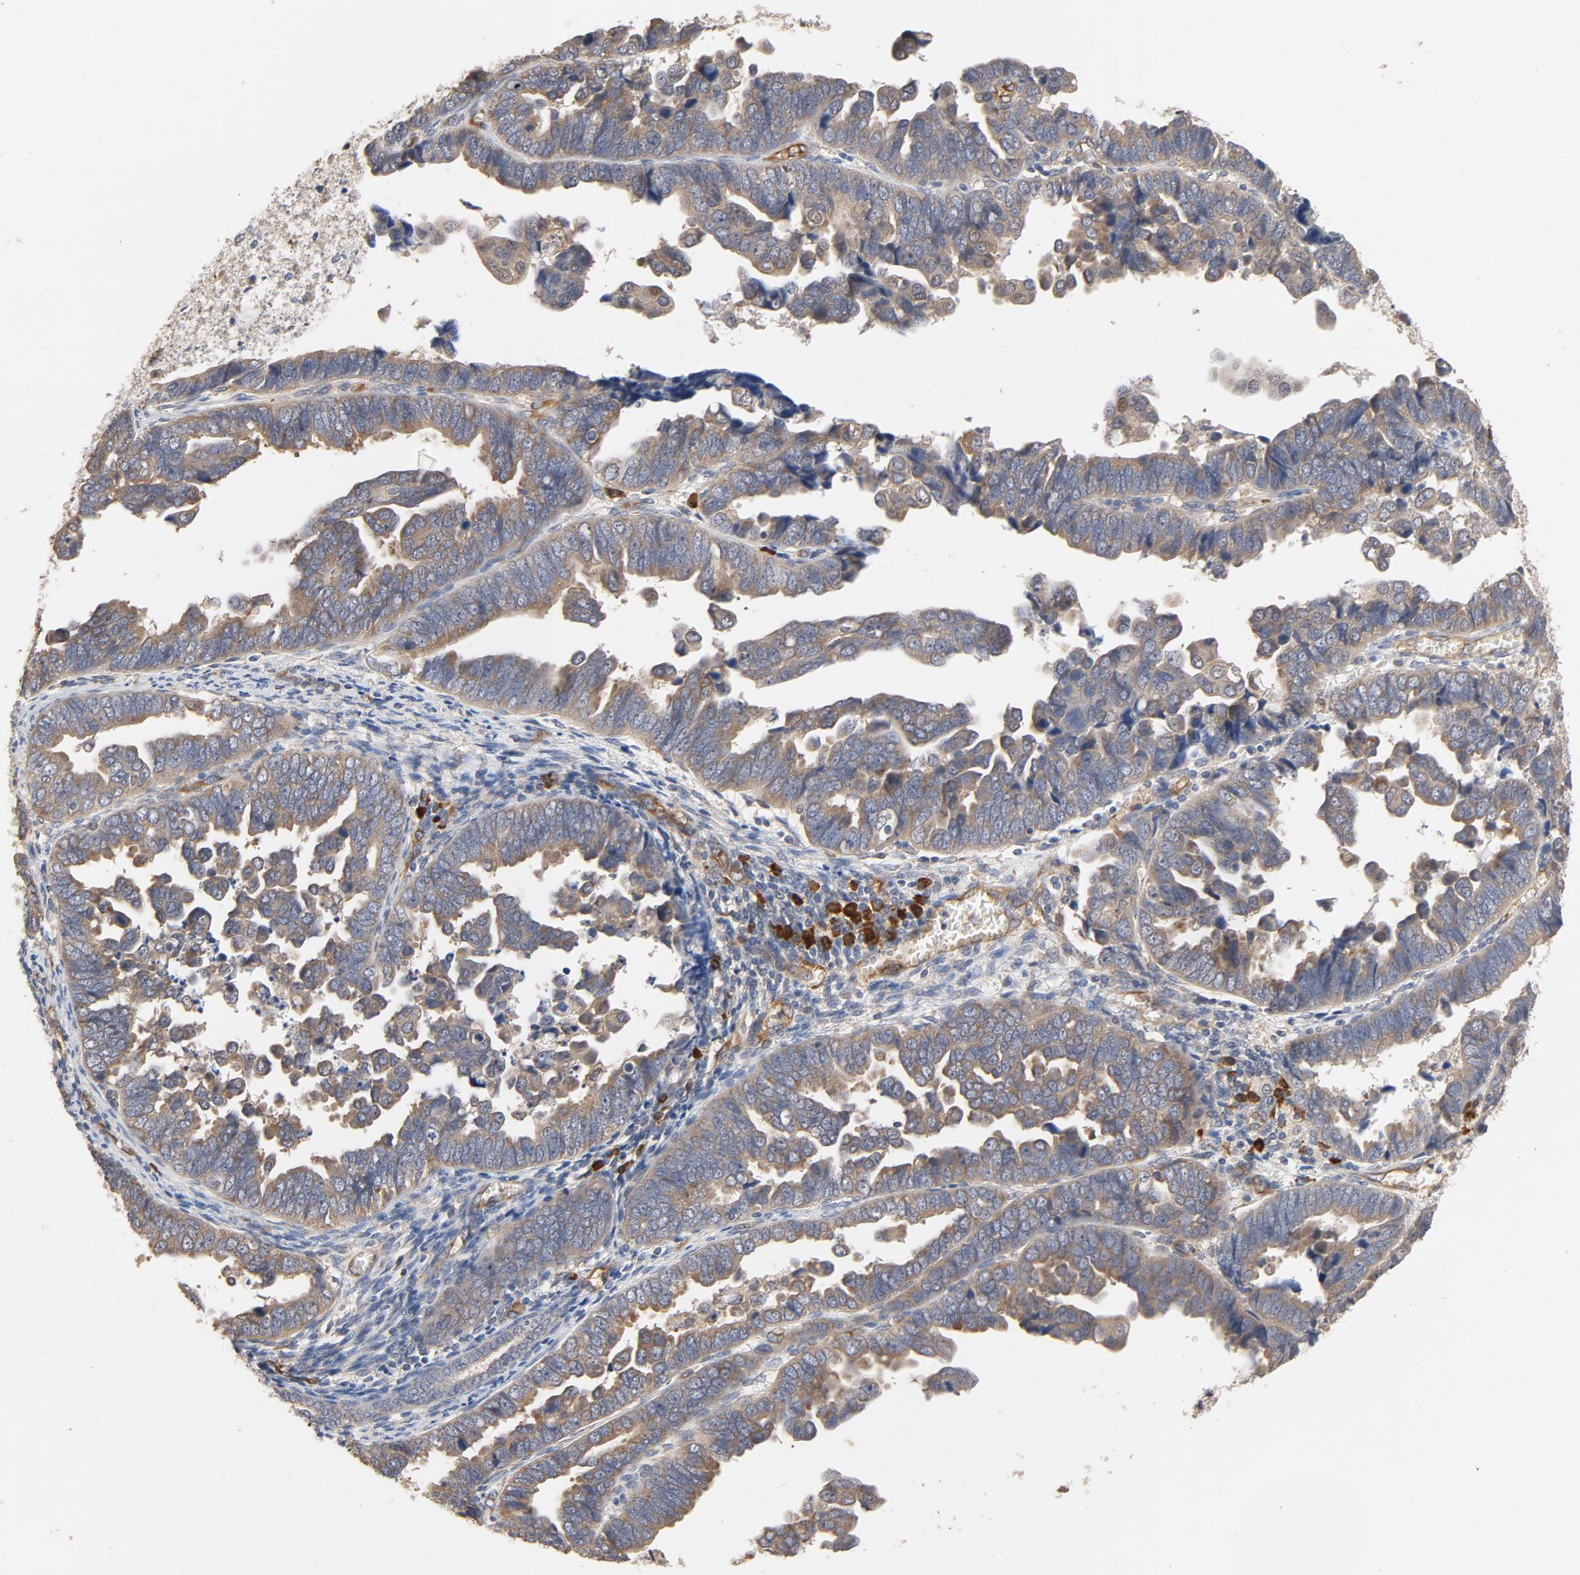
{"staining": {"intensity": "weak", "quantity": ">75%", "location": "cytoplasmic/membranous"}, "tissue": "endometrial cancer", "cell_type": "Tumor cells", "image_type": "cancer", "snomed": [{"axis": "morphology", "description": "Adenocarcinoma, NOS"}, {"axis": "topography", "description": "Endometrium"}], "caption": "Immunohistochemical staining of human adenocarcinoma (endometrial) exhibits weak cytoplasmic/membranous protein positivity in about >75% of tumor cells. The protein of interest is shown in brown color, while the nuclei are stained blue.", "gene": "UBE2J1", "patient": {"sex": "female", "age": 75}}